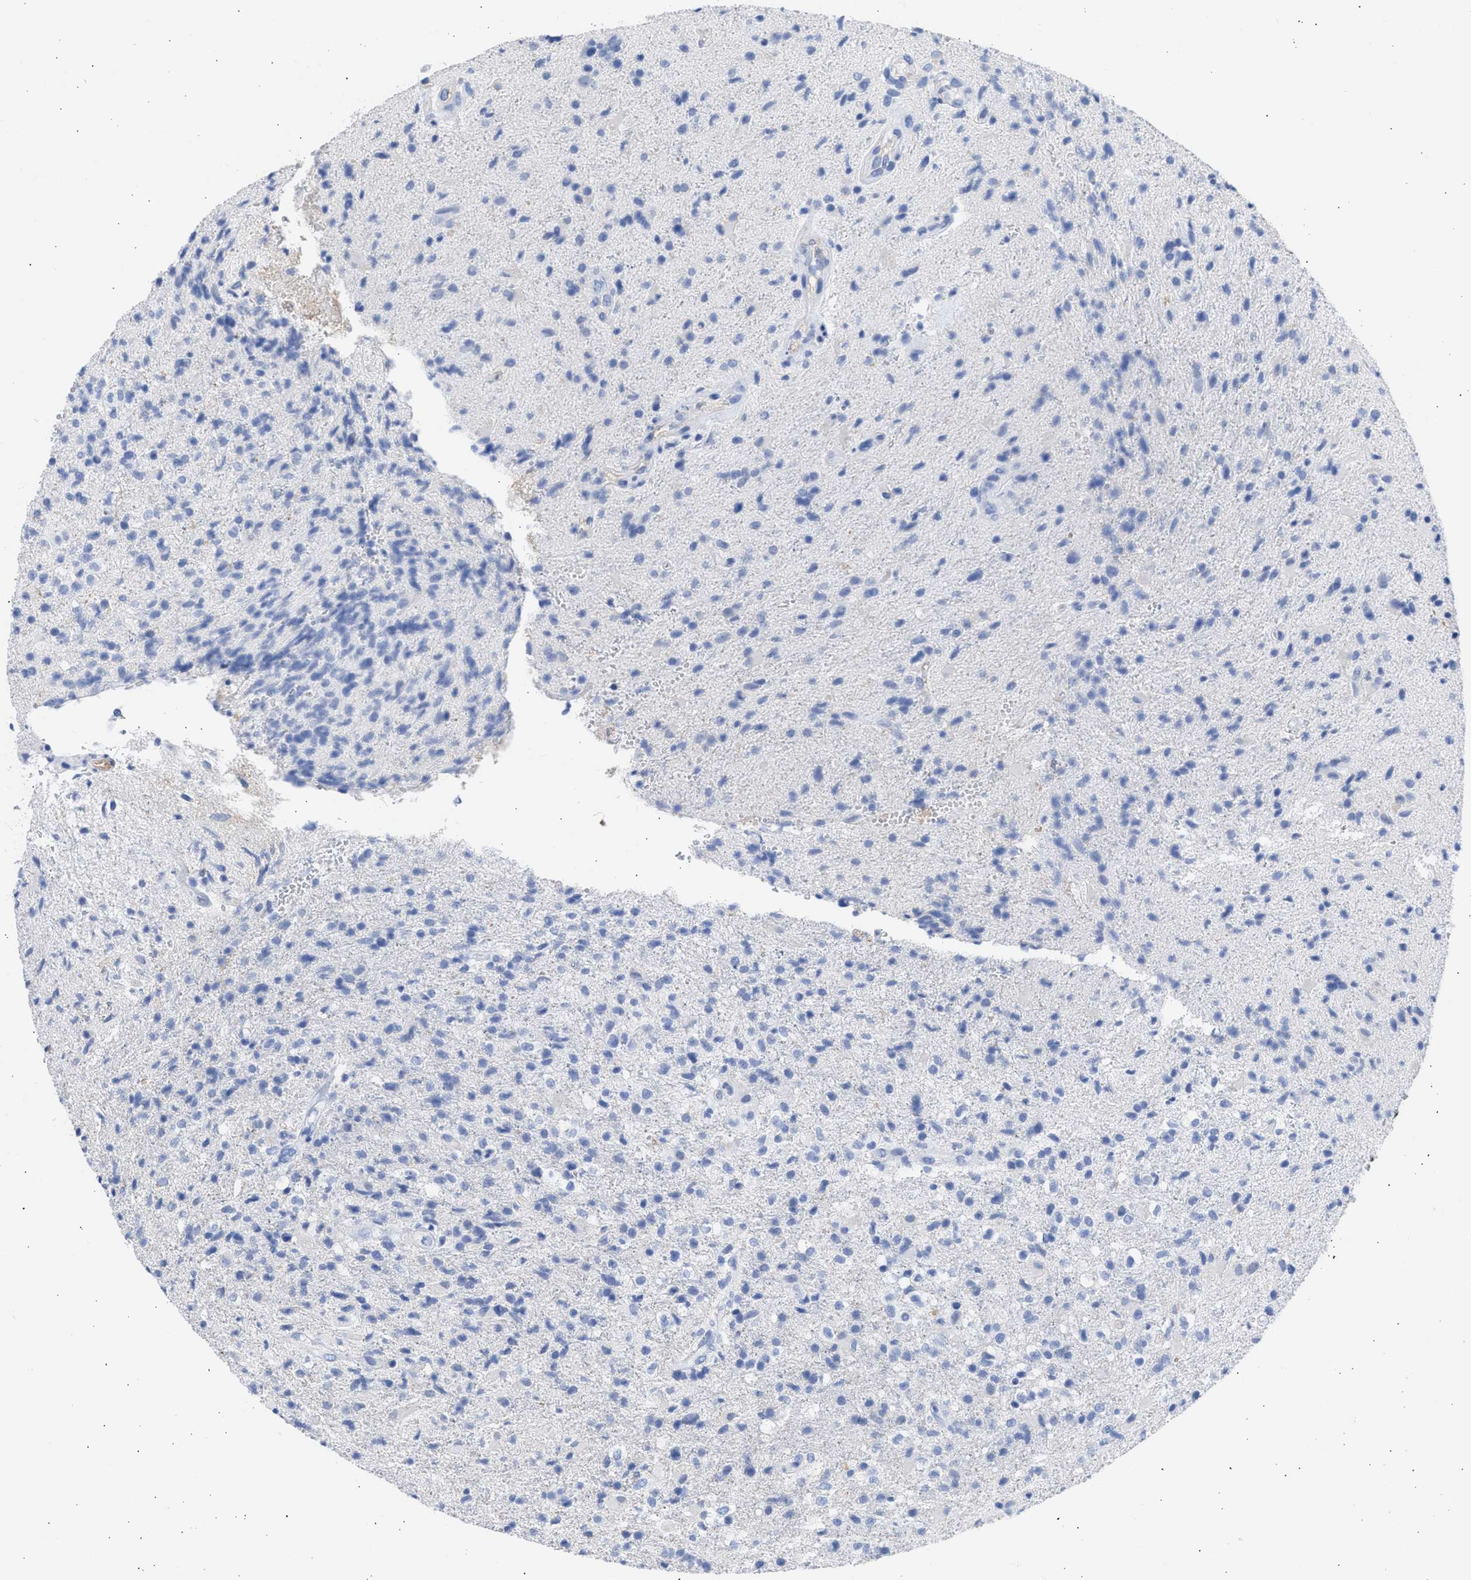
{"staining": {"intensity": "negative", "quantity": "none", "location": "none"}, "tissue": "glioma", "cell_type": "Tumor cells", "image_type": "cancer", "snomed": [{"axis": "morphology", "description": "Glioma, malignant, High grade"}, {"axis": "topography", "description": "Brain"}], "caption": "The immunohistochemistry micrograph has no significant staining in tumor cells of malignant high-grade glioma tissue.", "gene": "RSPH1", "patient": {"sex": "male", "age": 72}}